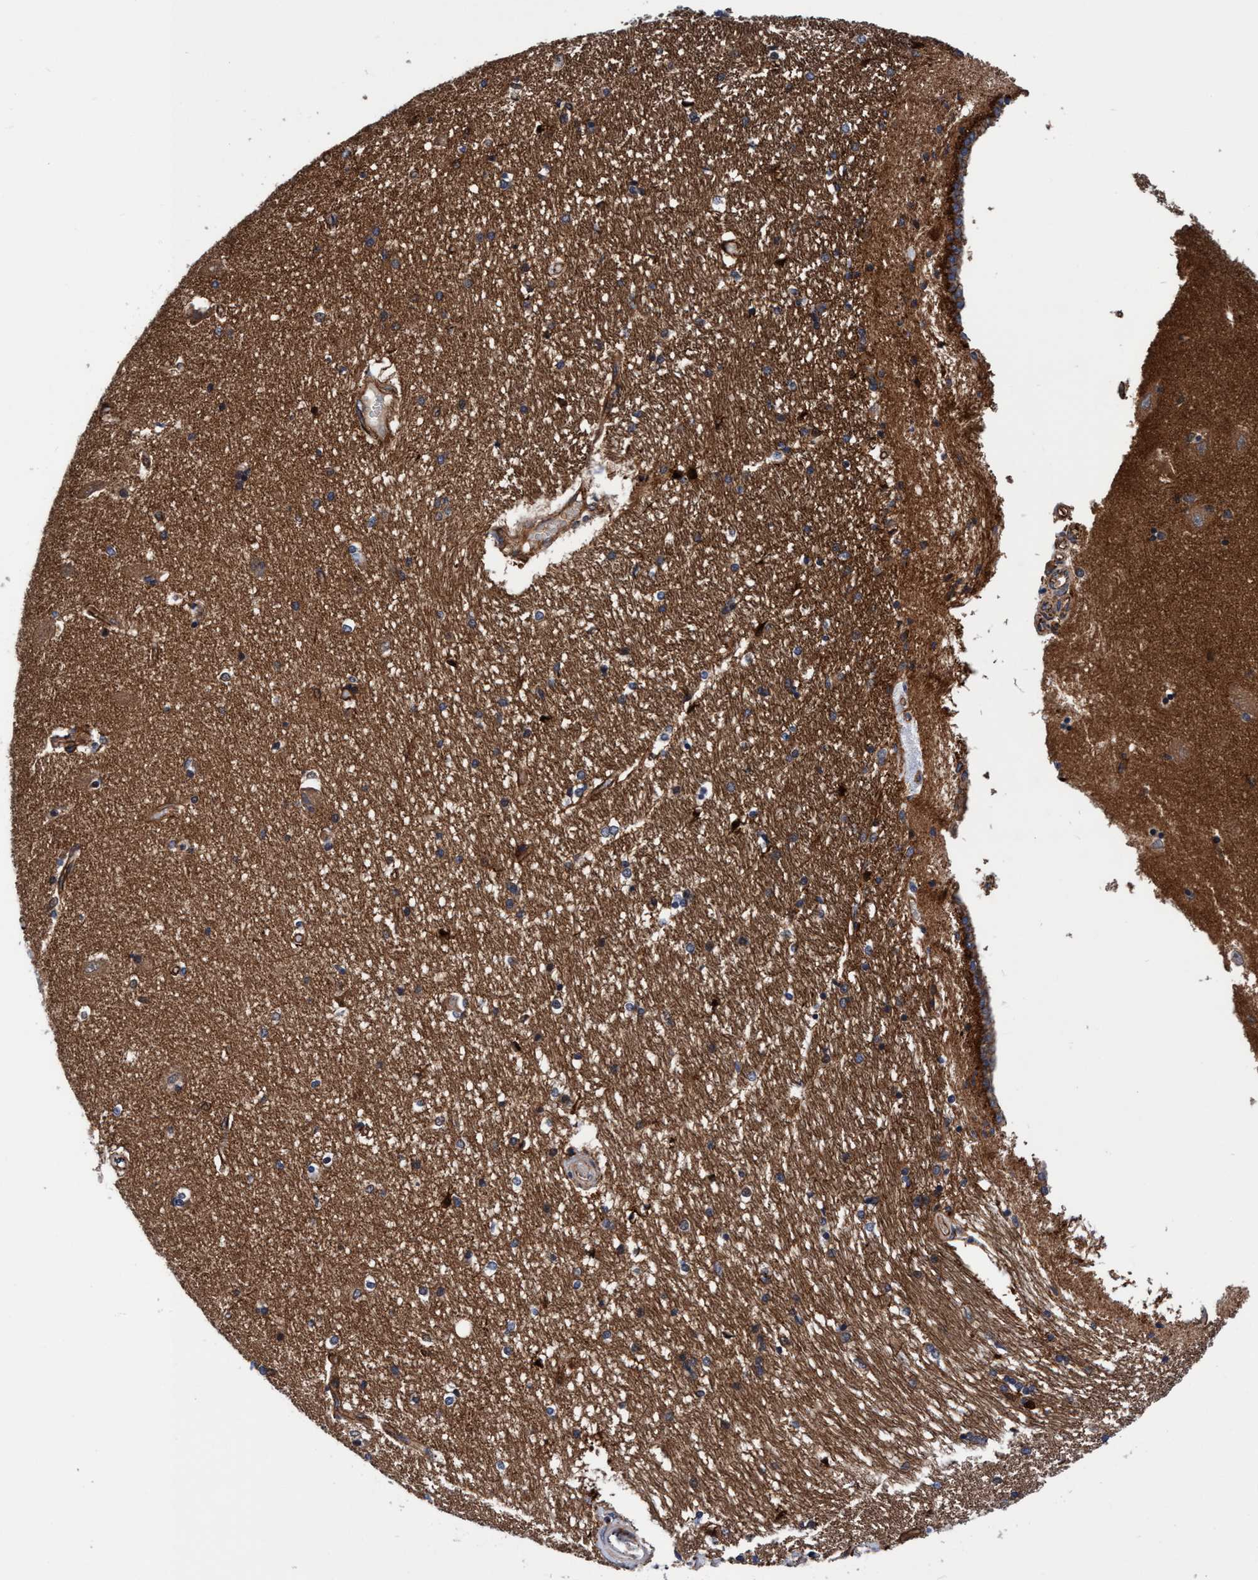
{"staining": {"intensity": "moderate", "quantity": "<25%", "location": "cytoplasmic/membranous"}, "tissue": "hippocampus", "cell_type": "Glial cells", "image_type": "normal", "snomed": [{"axis": "morphology", "description": "Normal tissue, NOS"}, {"axis": "topography", "description": "Hippocampus"}], "caption": "Human hippocampus stained with a brown dye demonstrates moderate cytoplasmic/membranous positive expression in approximately <25% of glial cells.", "gene": "MCM3AP", "patient": {"sex": "male", "age": 45}}